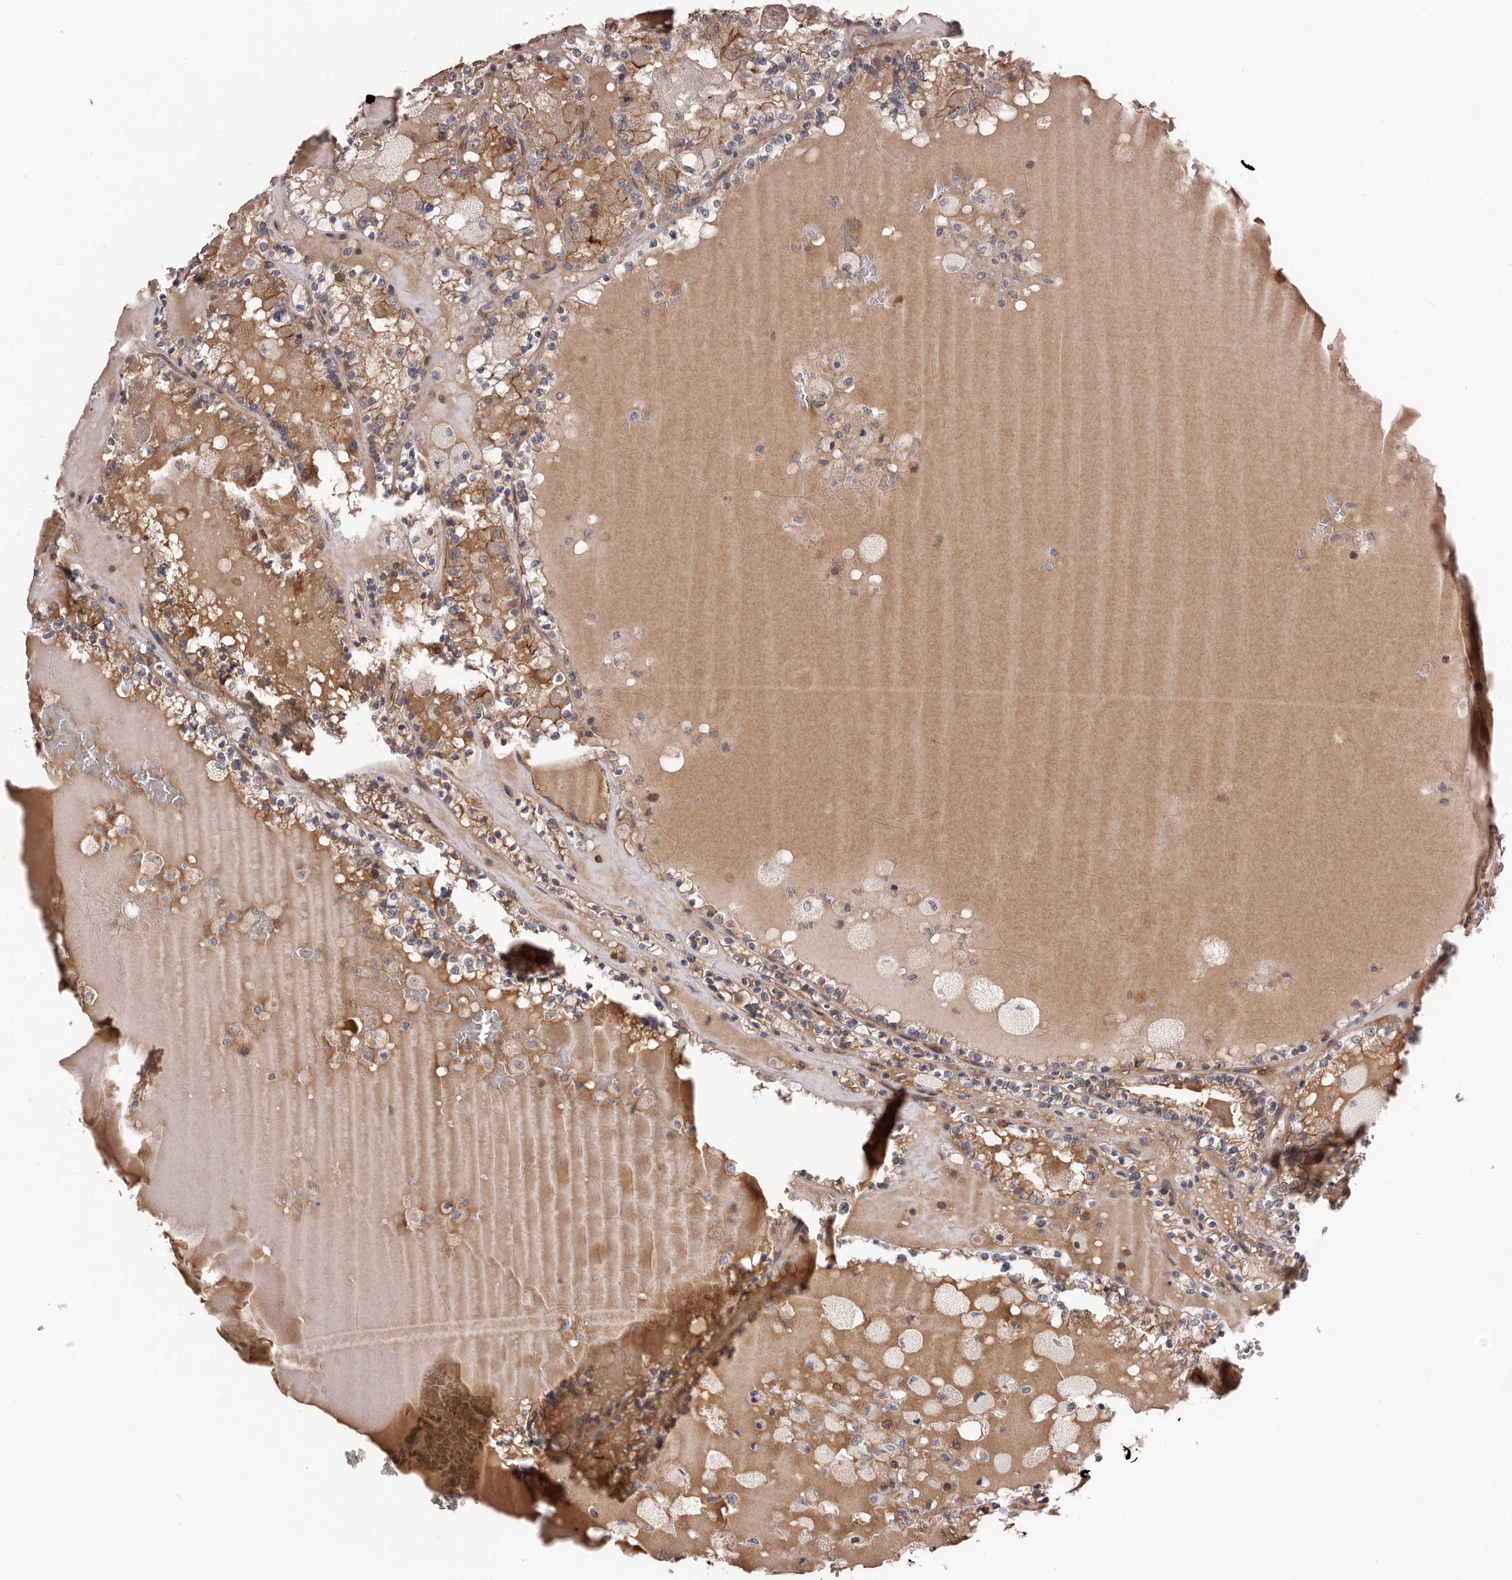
{"staining": {"intensity": "moderate", "quantity": ">75%", "location": "cytoplasmic/membranous"}, "tissue": "renal cancer", "cell_type": "Tumor cells", "image_type": "cancer", "snomed": [{"axis": "morphology", "description": "Adenocarcinoma, NOS"}, {"axis": "topography", "description": "Kidney"}], "caption": "Tumor cells show medium levels of moderate cytoplasmic/membranous expression in about >75% of cells in renal cancer (adenocarcinoma). Immunohistochemistry stains the protein of interest in brown and the nuclei are stained blue.", "gene": "PNRC2", "patient": {"sex": "female", "age": 56}}